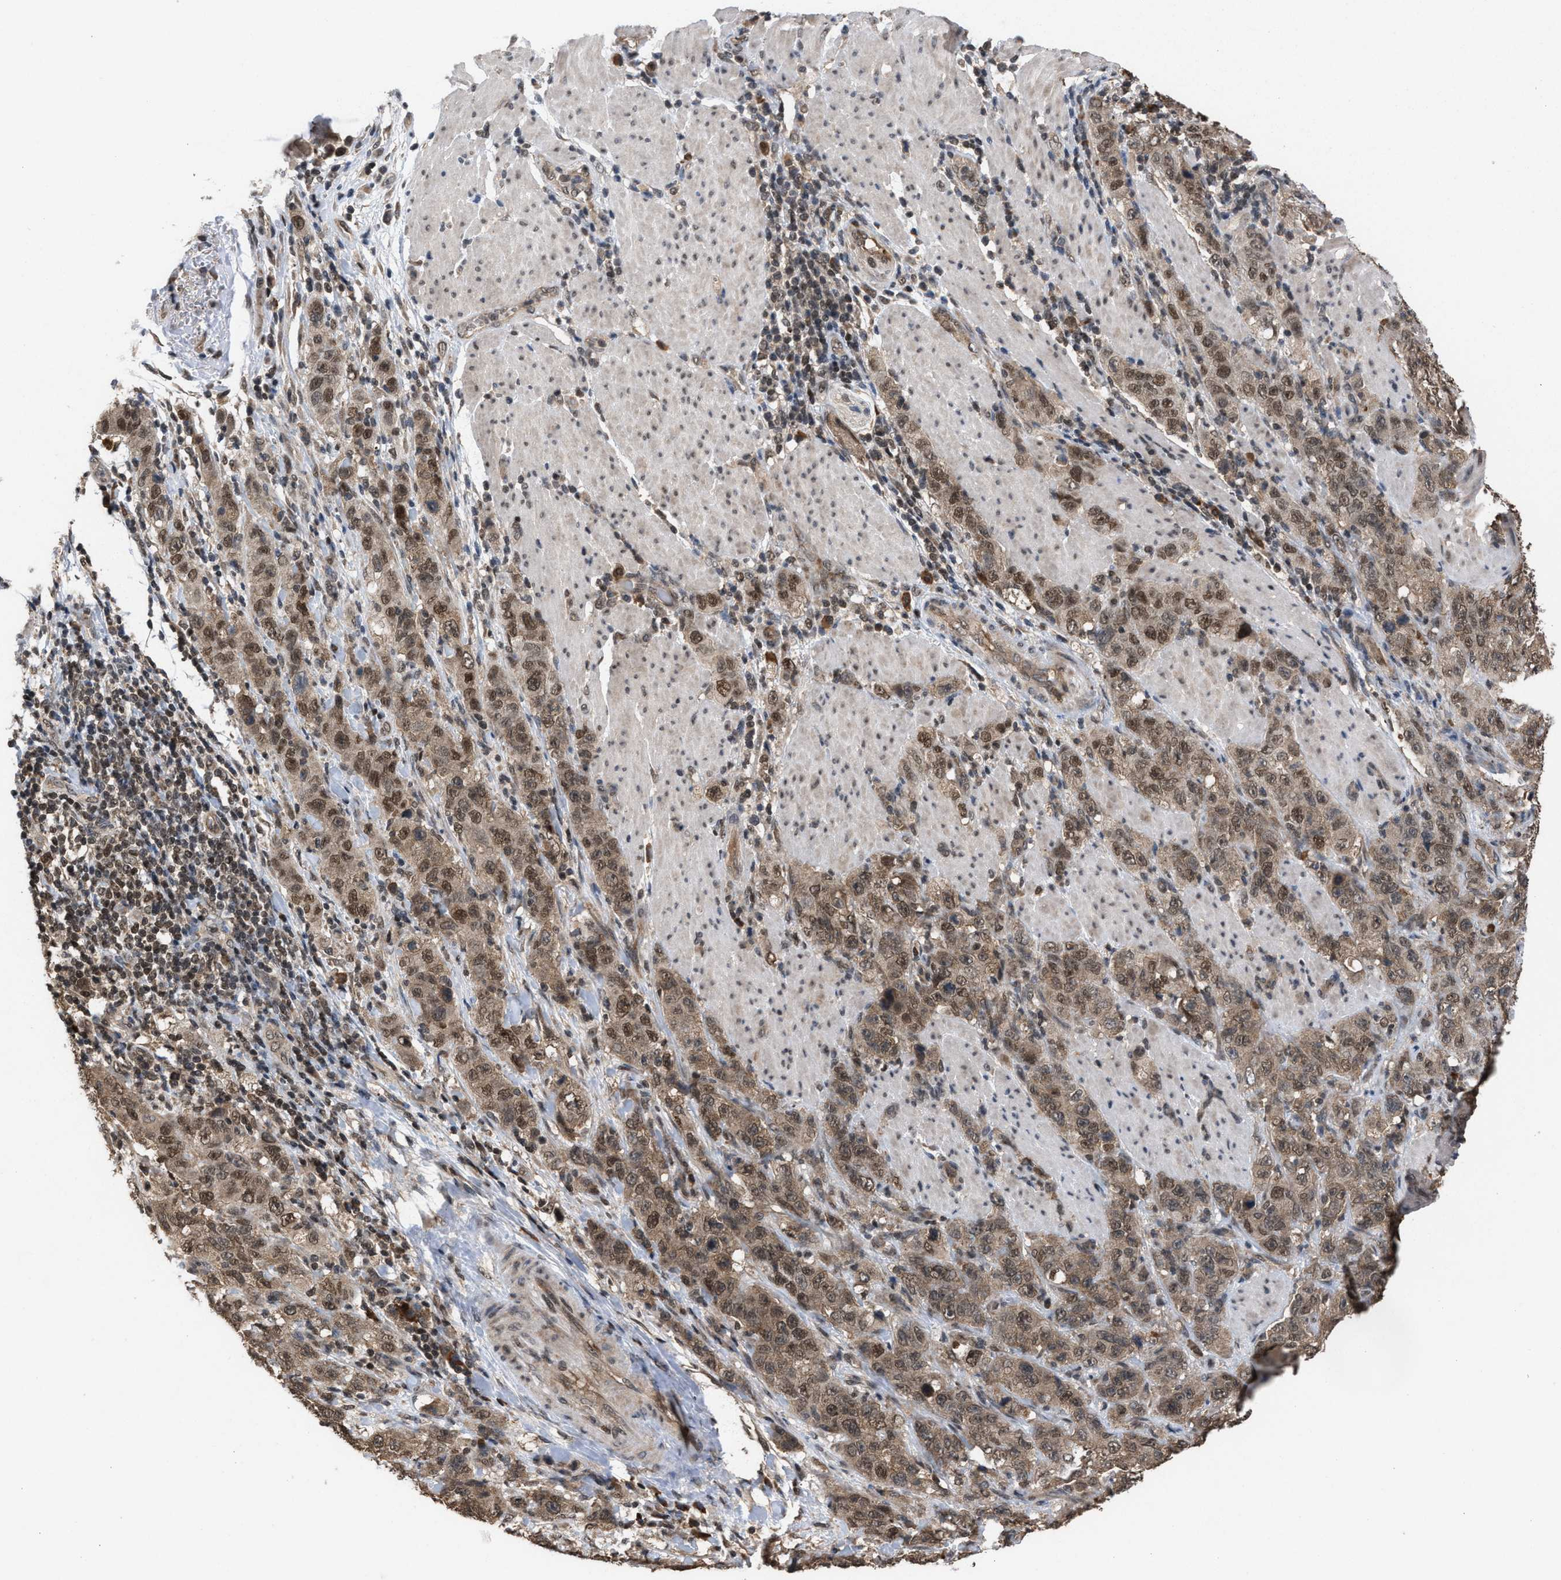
{"staining": {"intensity": "weak", "quantity": ">75%", "location": "cytoplasmic/membranous,nuclear"}, "tissue": "stomach cancer", "cell_type": "Tumor cells", "image_type": "cancer", "snomed": [{"axis": "morphology", "description": "Adenocarcinoma, NOS"}, {"axis": "topography", "description": "Stomach"}], "caption": "A high-resolution histopathology image shows immunohistochemistry (IHC) staining of adenocarcinoma (stomach), which shows weak cytoplasmic/membranous and nuclear expression in approximately >75% of tumor cells.", "gene": "C9orf78", "patient": {"sex": "male", "age": 48}}